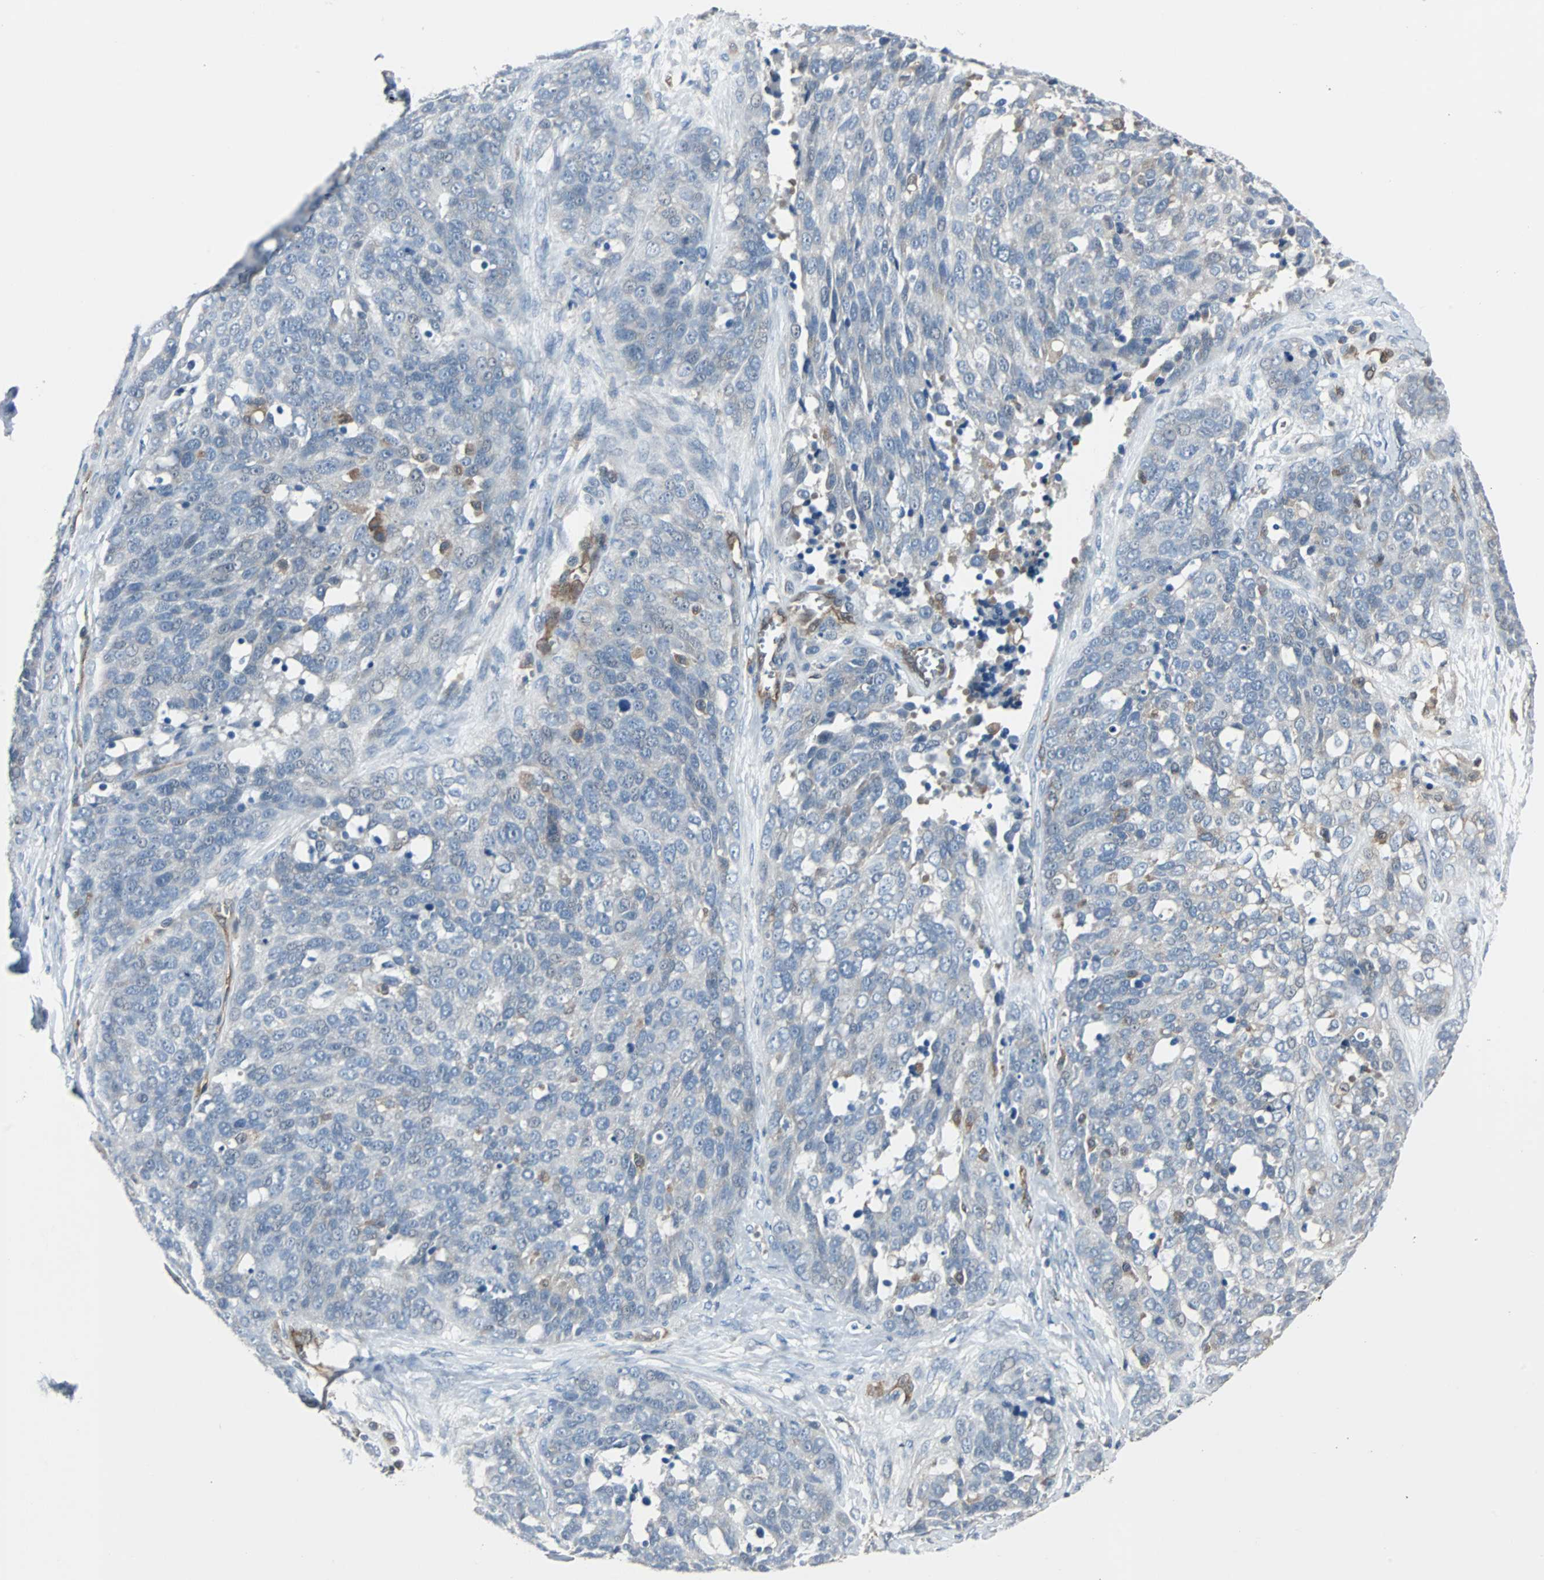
{"staining": {"intensity": "negative", "quantity": "none", "location": "none"}, "tissue": "ovarian cancer", "cell_type": "Tumor cells", "image_type": "cancer", "snomed": [{"axis": "morphology", "description": "Cystadenocarcinoma, serous, NOS"}, {"axis": "topography", "description": "Ovary"}], "caption": "Tumor cells are negative for protein expression in human serous cystadenocarcinoma (ovarian).", "gene": "SWAP70", "patient": {"sex": "female", "age": 44}}